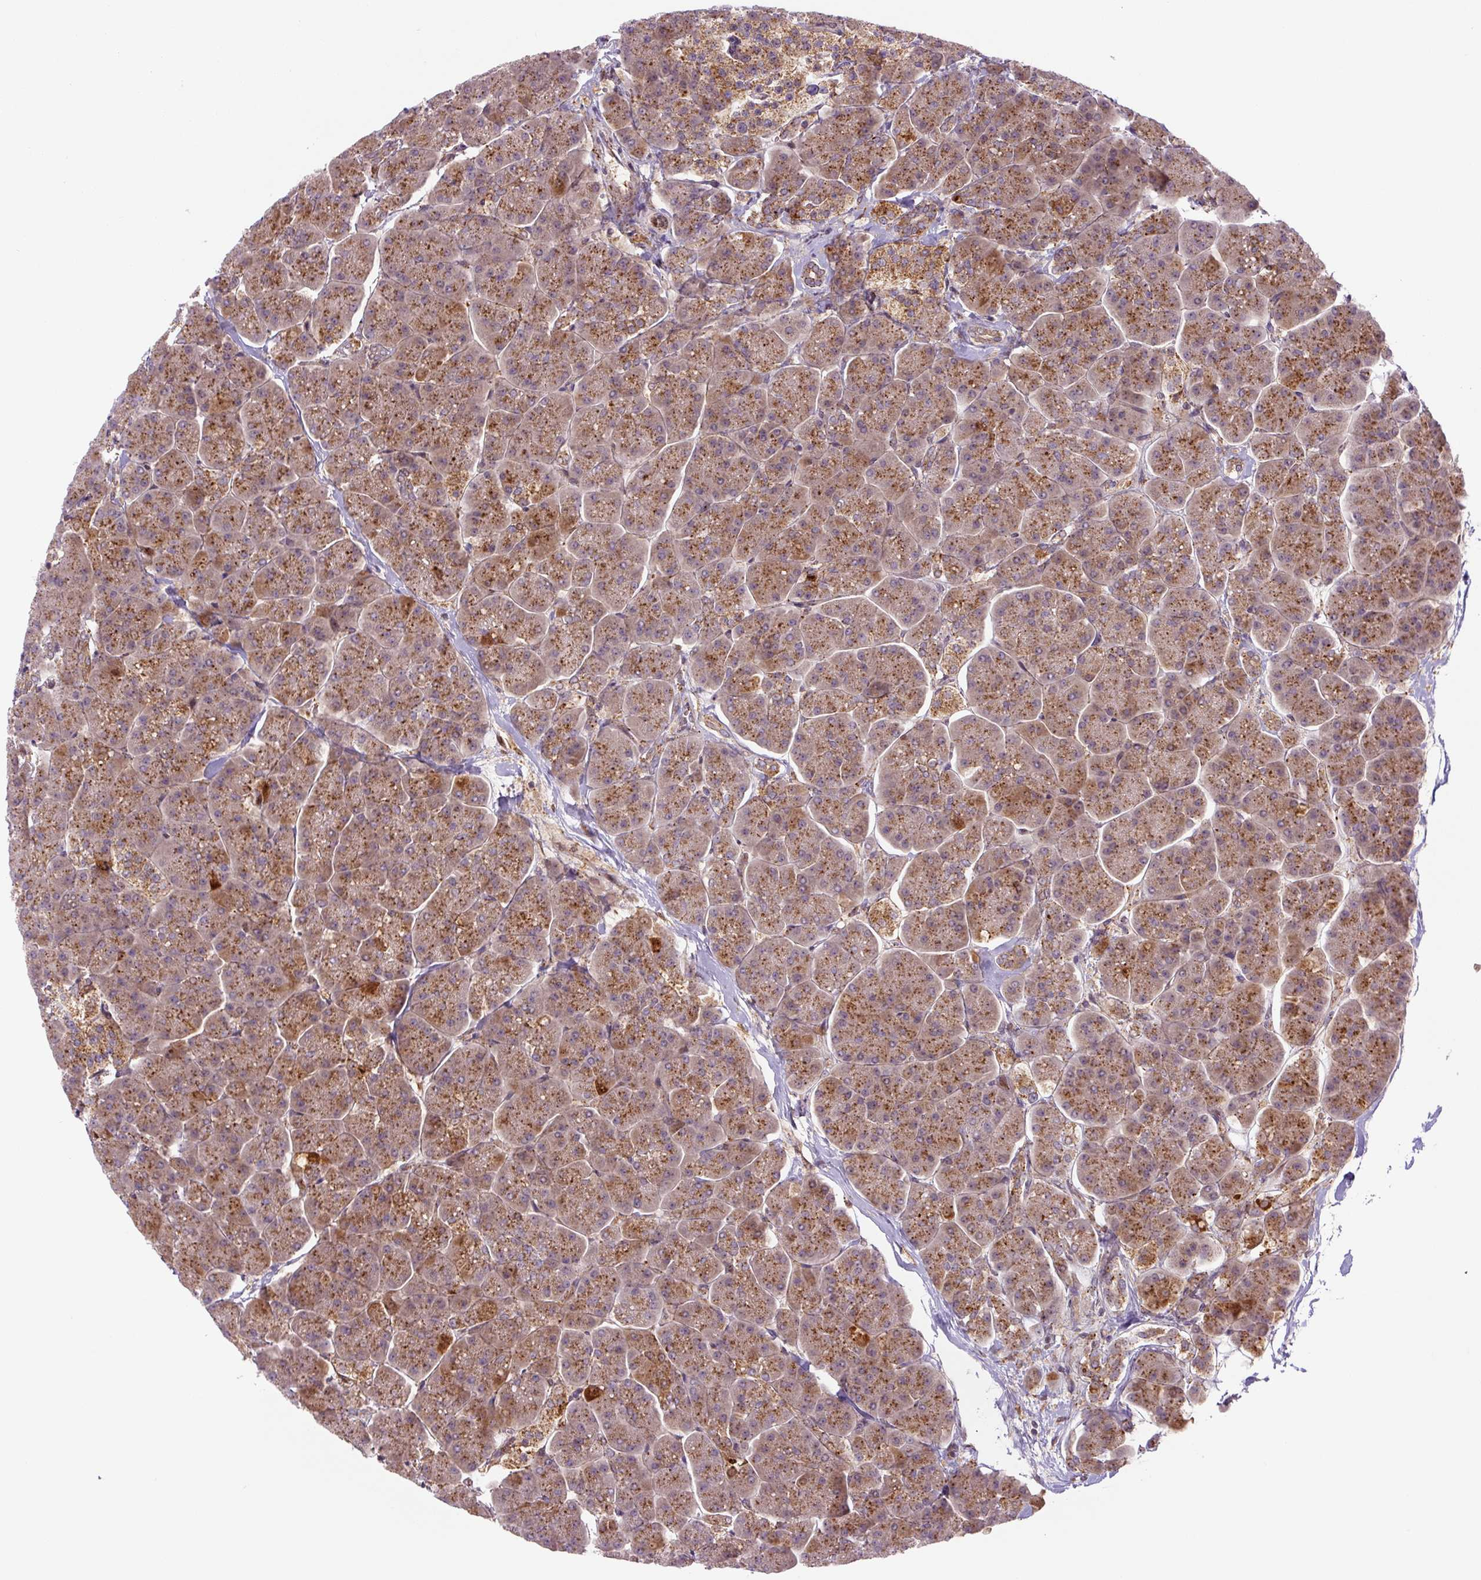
{"staining": {"intensity": "moderate", "quantity": ">75%", "location": "cytoplasmic/membranous"}, "tissue": "pancreas", "cell_type": "Exocrine glandular cells", "image_type": "normal", "snomed": [{"axis": "morphology", "description": "Normal tissue, NOS"}, {"axis": "topography", "description": "Pancreas"}, {"axis": "topography", "description": "Peripheral nerve tissue"}], "caption": "A medium amount of moderate cytoplasmic/membranous staining is appreciated in about >75% of exocrine glandular cells in benign pancreas. The staining was performed using DAB (3,3'-diaminobenzidine) to visualize the protein expression in brown, while the nuclei were stained in blue with hematoxylin (Magnification: 20x).", "gene": "ZSWIM7", "patient": {"sex": "male", "age": 54}}